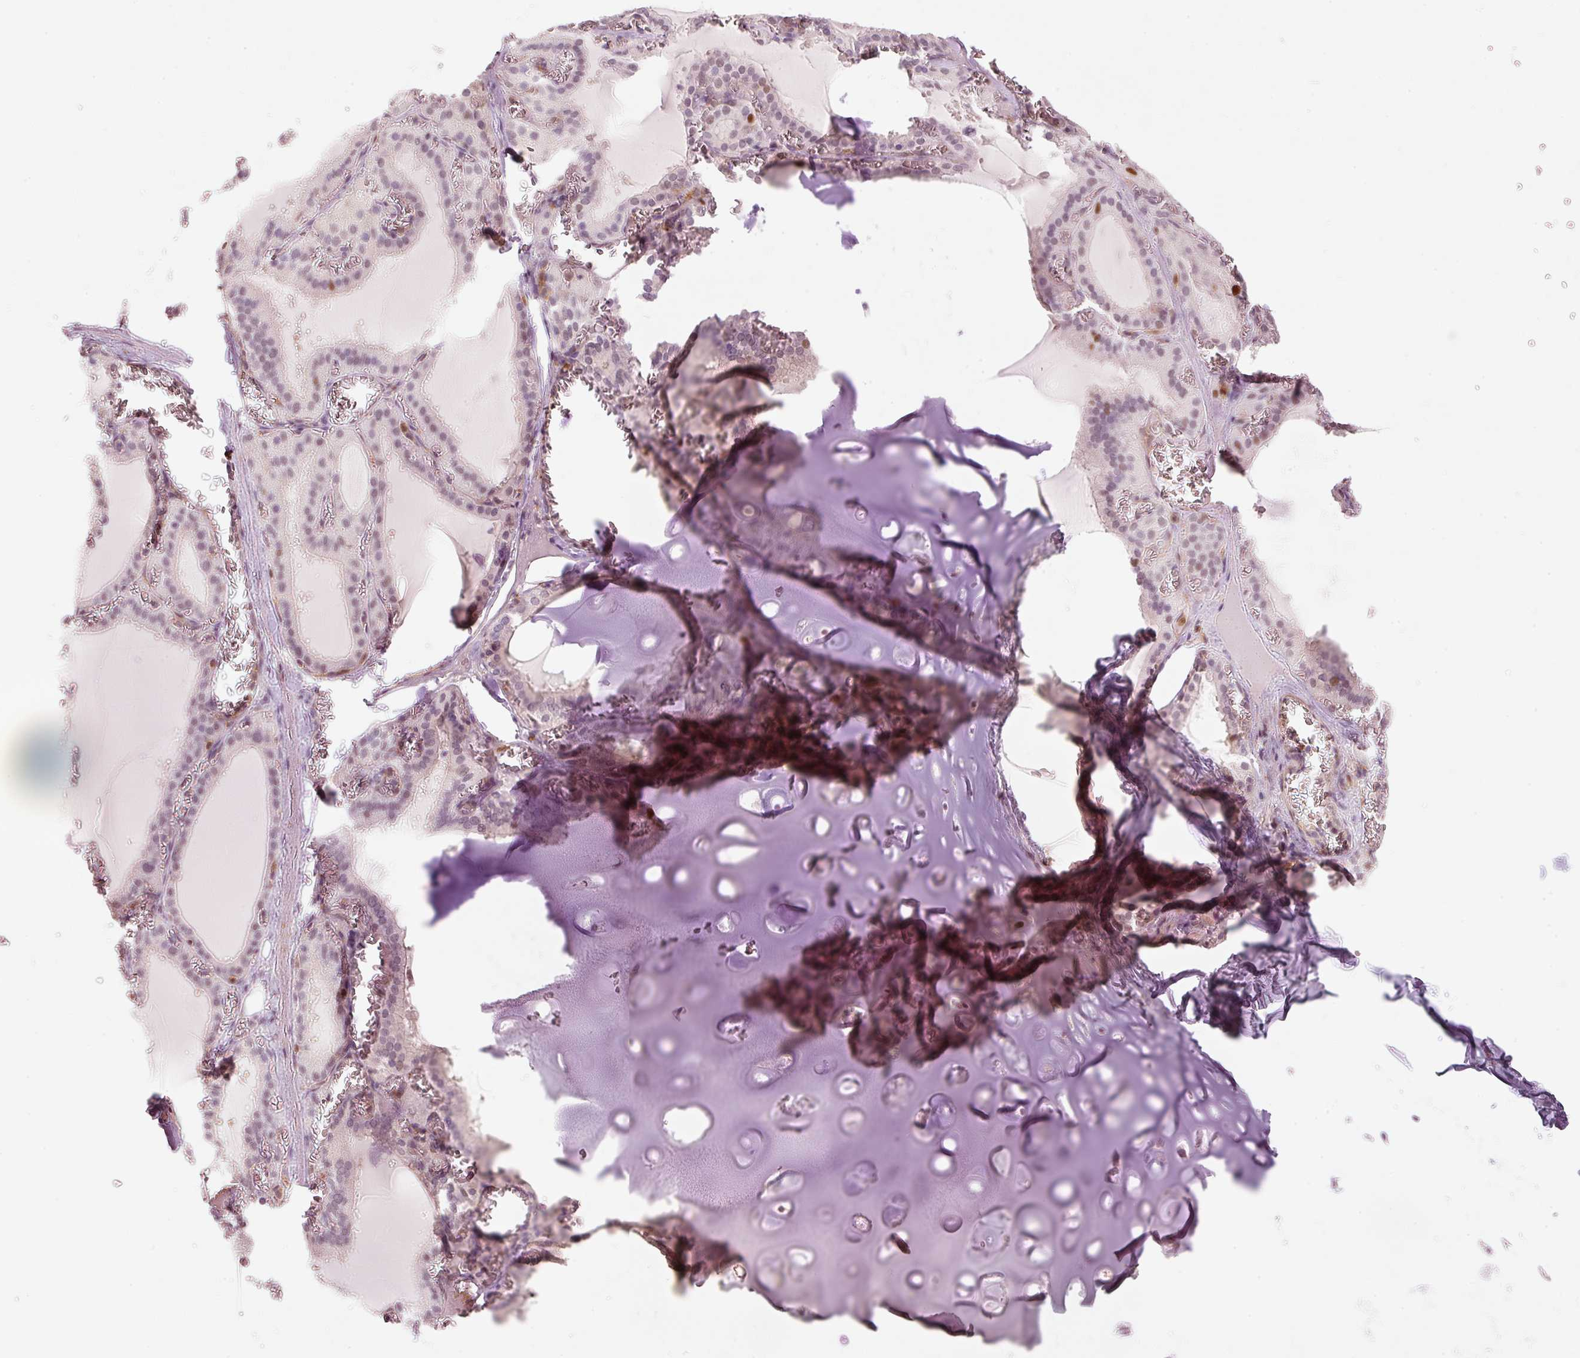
{"staining": {"intensity": "moderate", "quantity": "<25%", "location": "nuclear"}, "tissue": "thyroid gland", "cell_type": "Glandular cells", "image_type": "normal", "snomed": [{"axis": "morphology", "description": "Normal tissue, NOS"}, {"axis": "topography", "description": "Thyroid gland"}], "caption": "Moderate nuclear expression is present in about <25% of glandular cells in normal thyroid gland. (IHC, brightfield microscopy, high magnification).", "gene": "TREX2", "patient": {"sex": "female", "age": 30}}